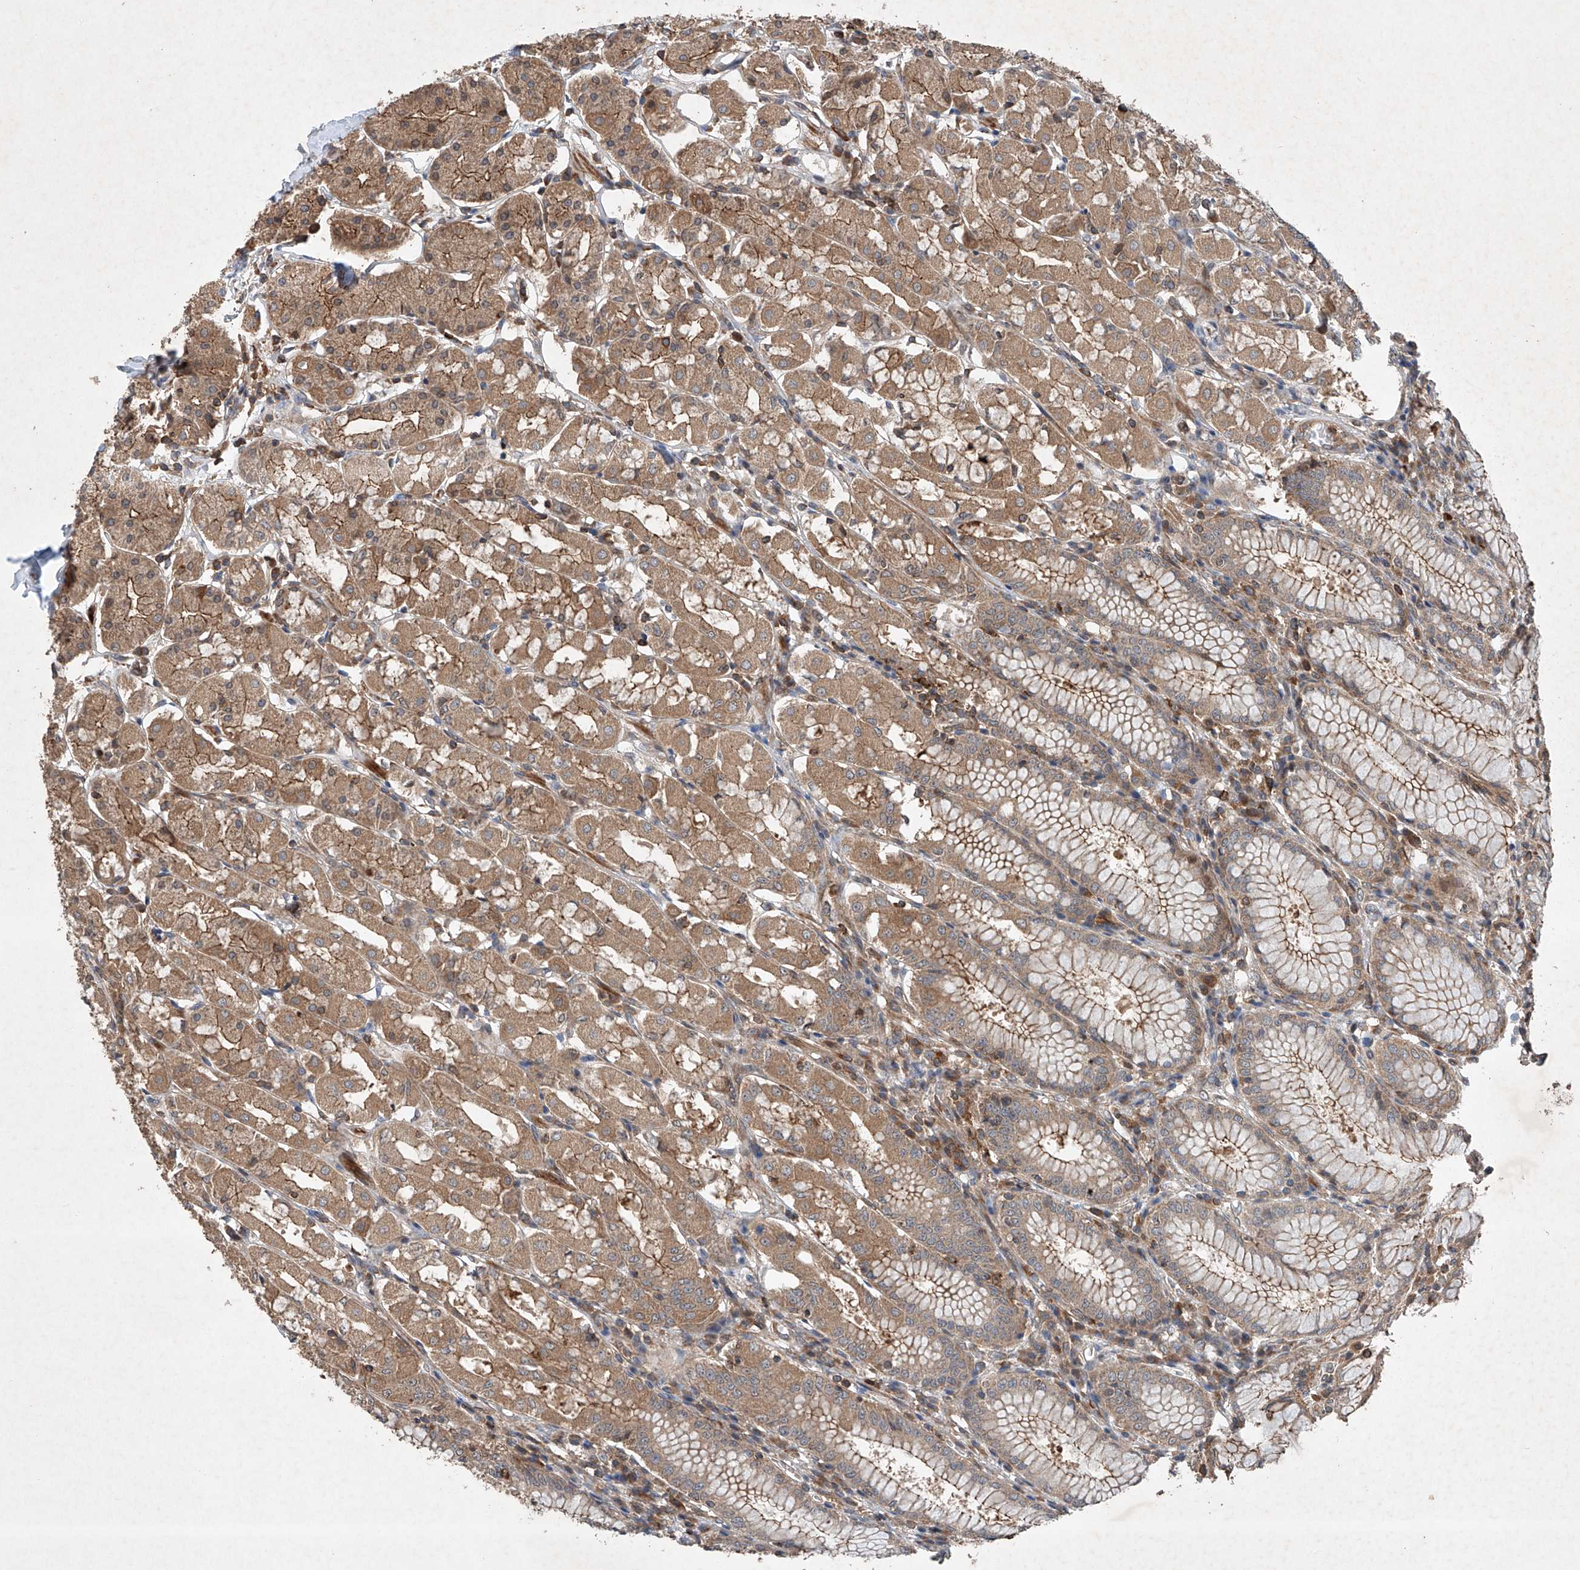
{"staining": {"intensity": "moderate", "quantity": "25%-75%", "location": "cytoplasmic/membranous"}, "tissue": "stomach", "cell_type": "Glandular cells", "image_type": "normal", "snomed": [{"axis": "morphology", "description": "Normal tissue, NOS"}, {"axis": "topography", "description": "Stomach, lower"}], "caption": "Moderate cytoplasmic/membranous expression is appreciated in about 25%-75% of glandular cells in normal stomach.", "gene": "CEP85L", "patient": {"sex": "female", "age": 56}}